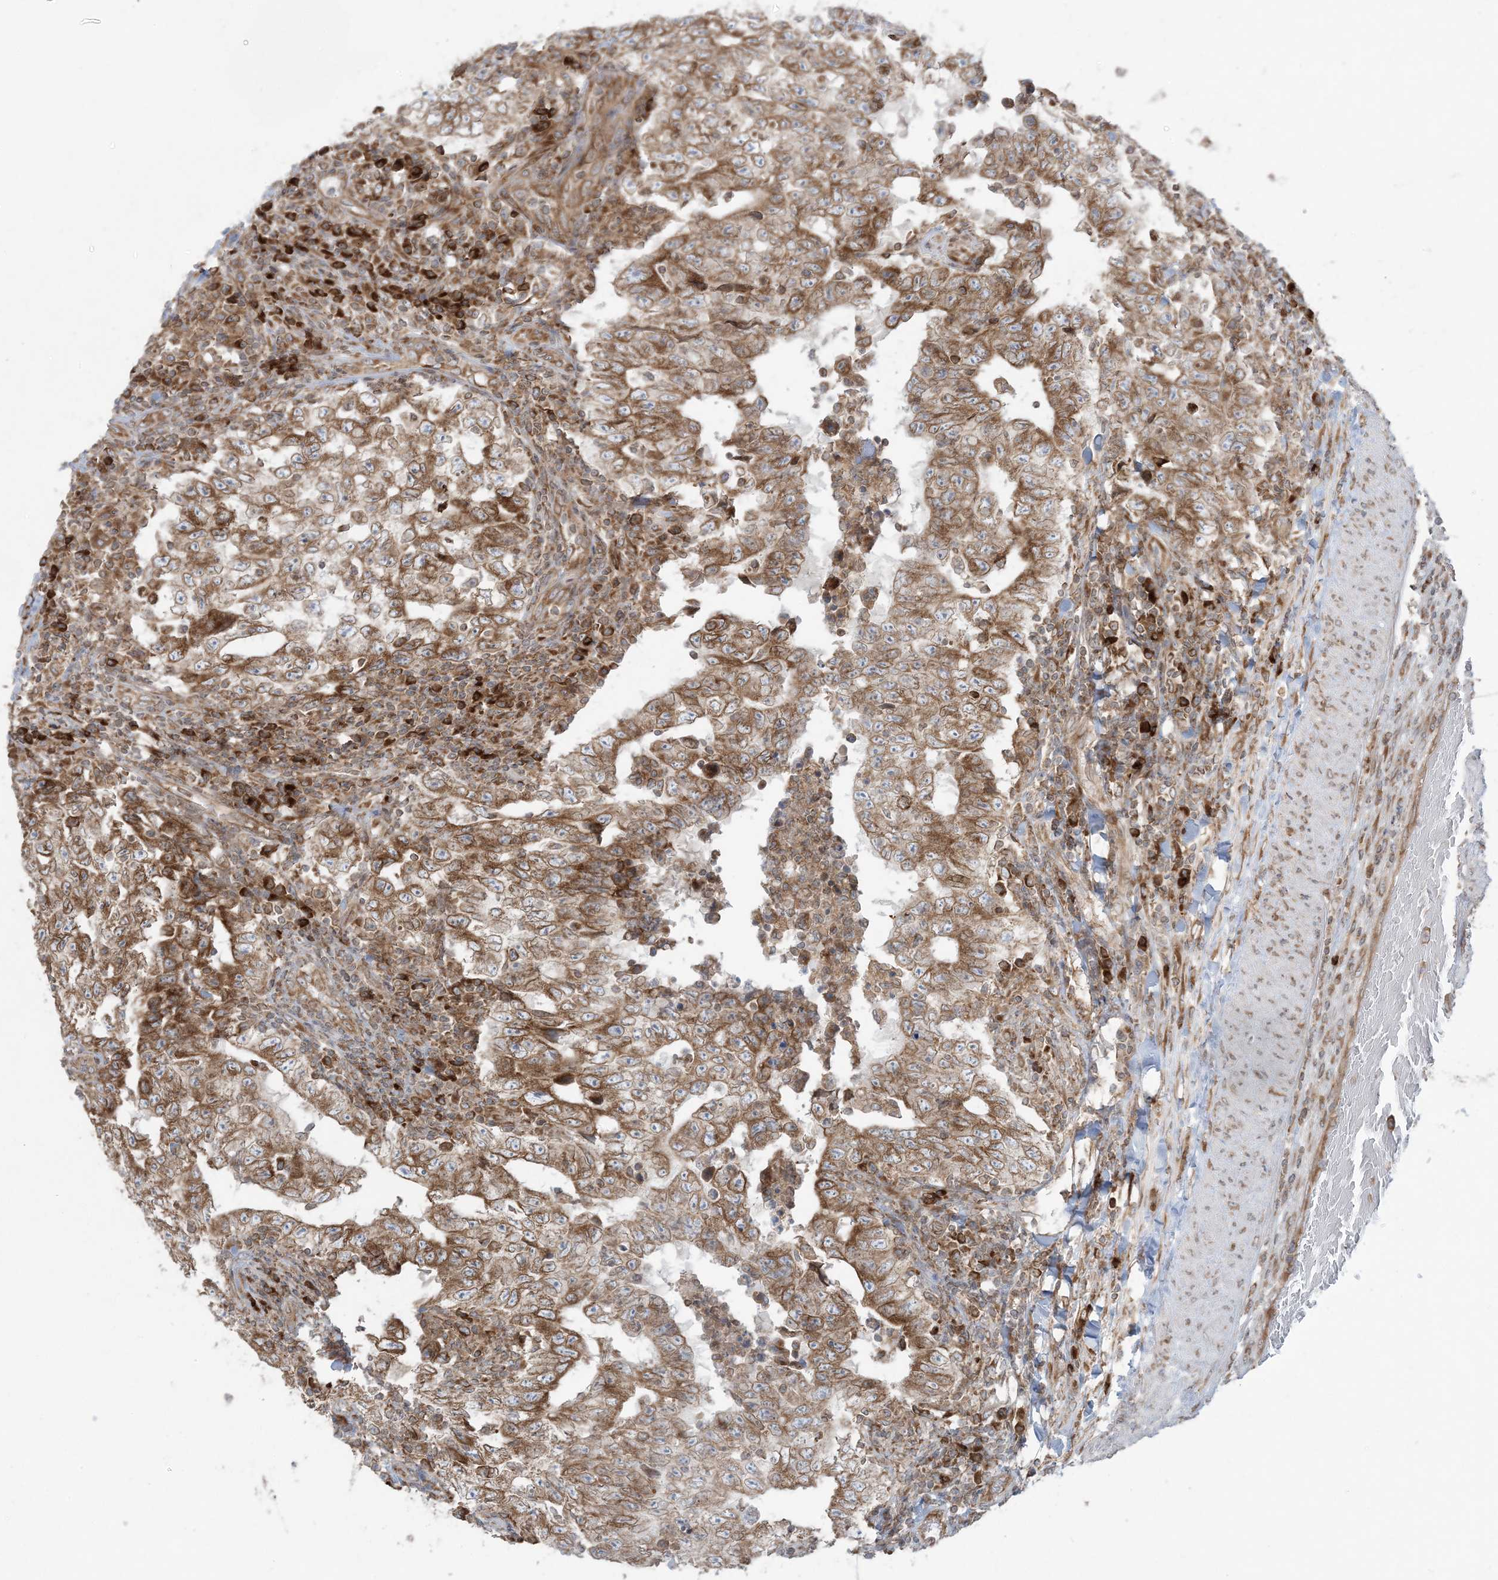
{"staining": {"intensity": "moderate", "quantity": ">75%", "location": "cytoplasmic/membranous"}, "tissue": "testis cancer", "cell_type": "Tumor cells", "image_type": "cancer", "snomed": [{"axis": "morphology", "description": "Carcinoma, Embryonal, NOS"}, {"axis": "topography", "description": "Testis"}], "caption": "Immunohistochemistry of human embryonal carcinoma (testis) reveals medium levels of moderate cytoplasmic/membranous expression in approximately >75% of tumor cells.", "gene": "UBXN4", "patient": {"sex": "male", "age": 26}}